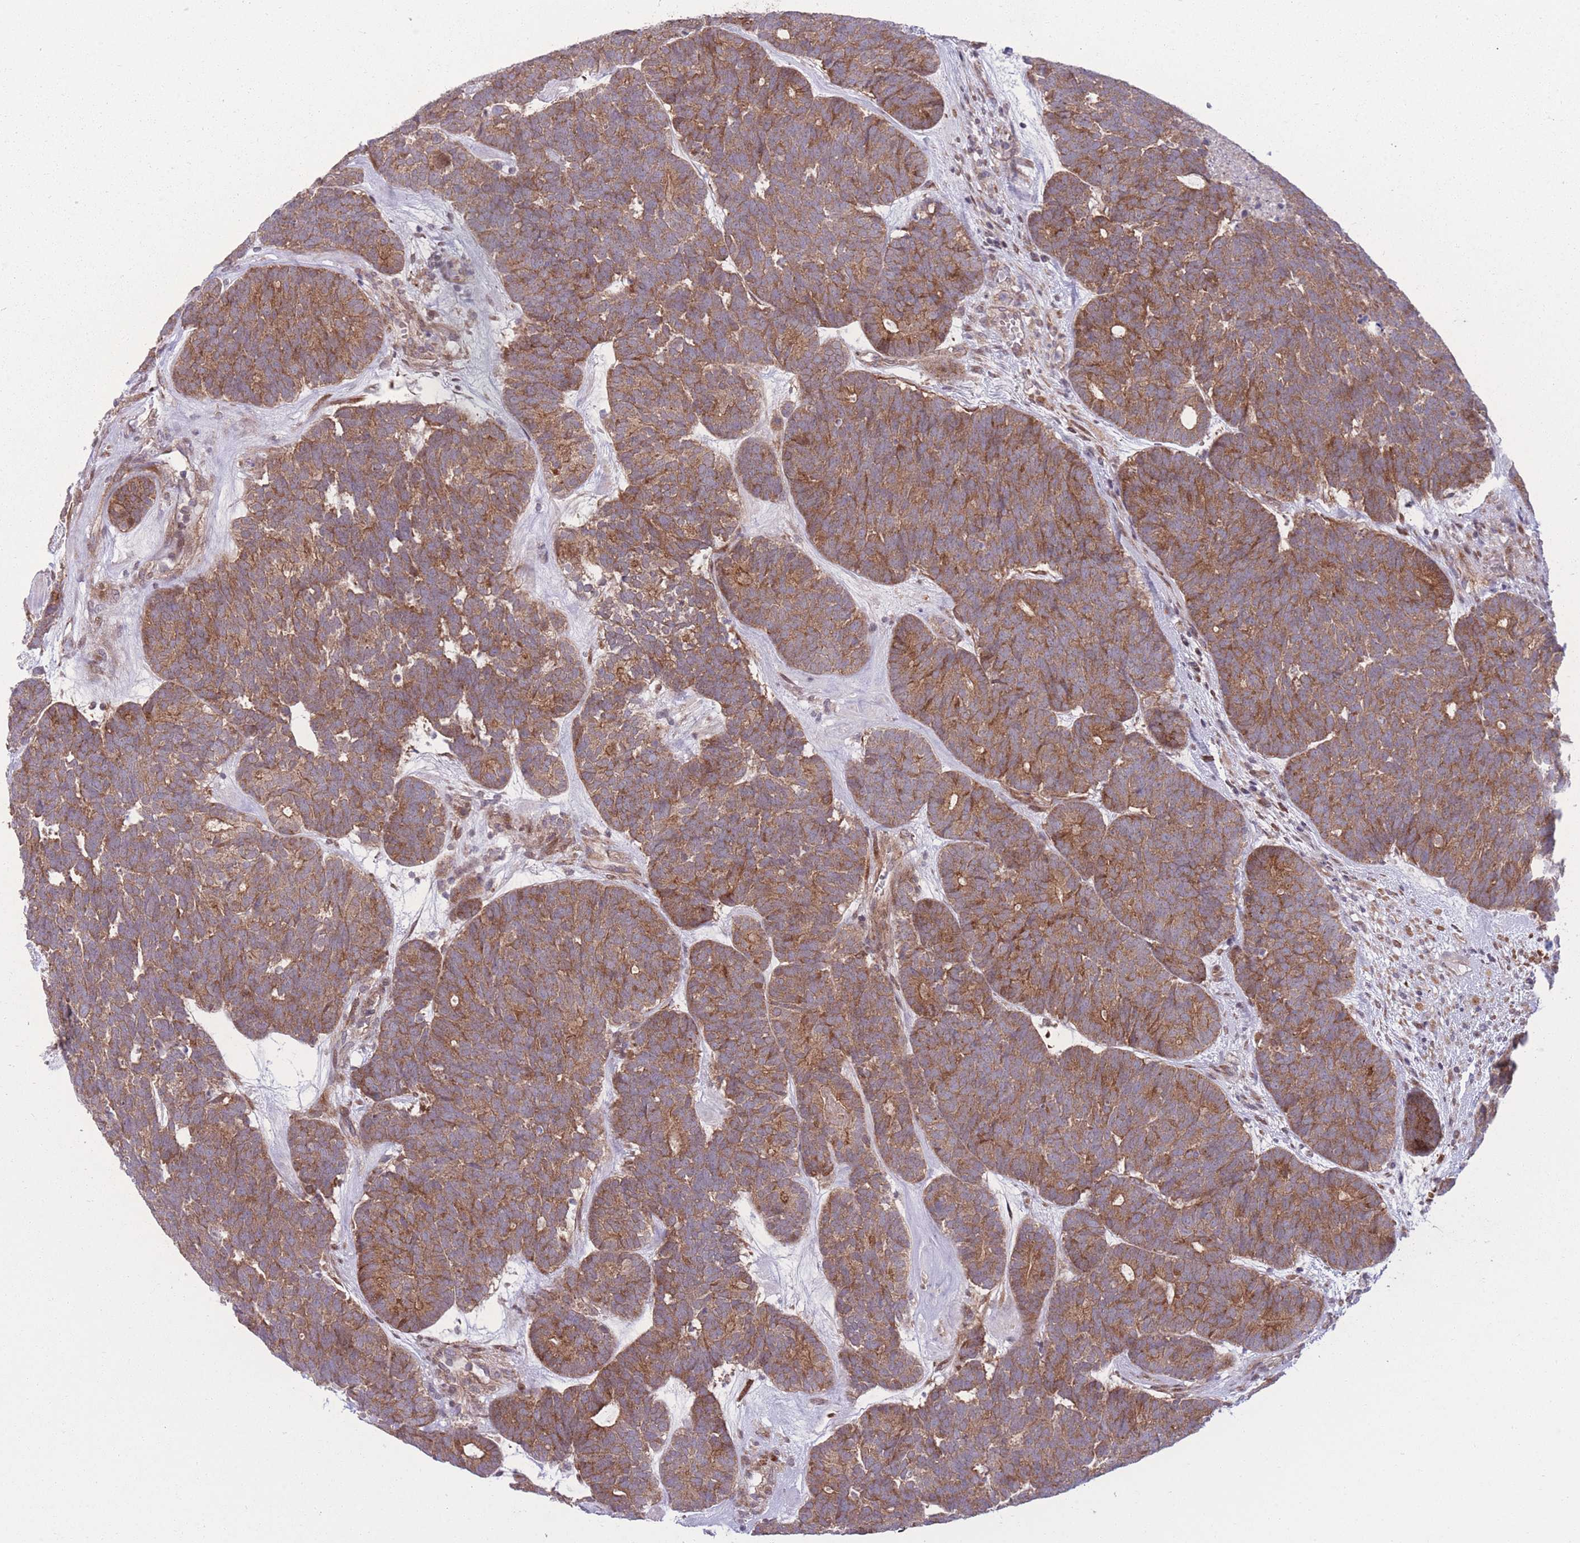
{"staining": {"intensity": "moderate", "quantity": ">75%", "location": "cytoplasmic/membranous"}, "tissue": "head and neck cancer", "cell_type": "Tumor cells", "image_type": "cancer", "snomed": [{"axis": "morphology", "description": "Adenocarcinoma, NOS"}, {"axis": "topography", "description": "Head-Neck"}], "caption": "Moderate cytoplasmic/membranous expression is seen in approximately >75% of tumor cells in head and neck adenocarcinoma.", "gene": "RIC8A", "patient": {"sex": "female", "age": 81}}